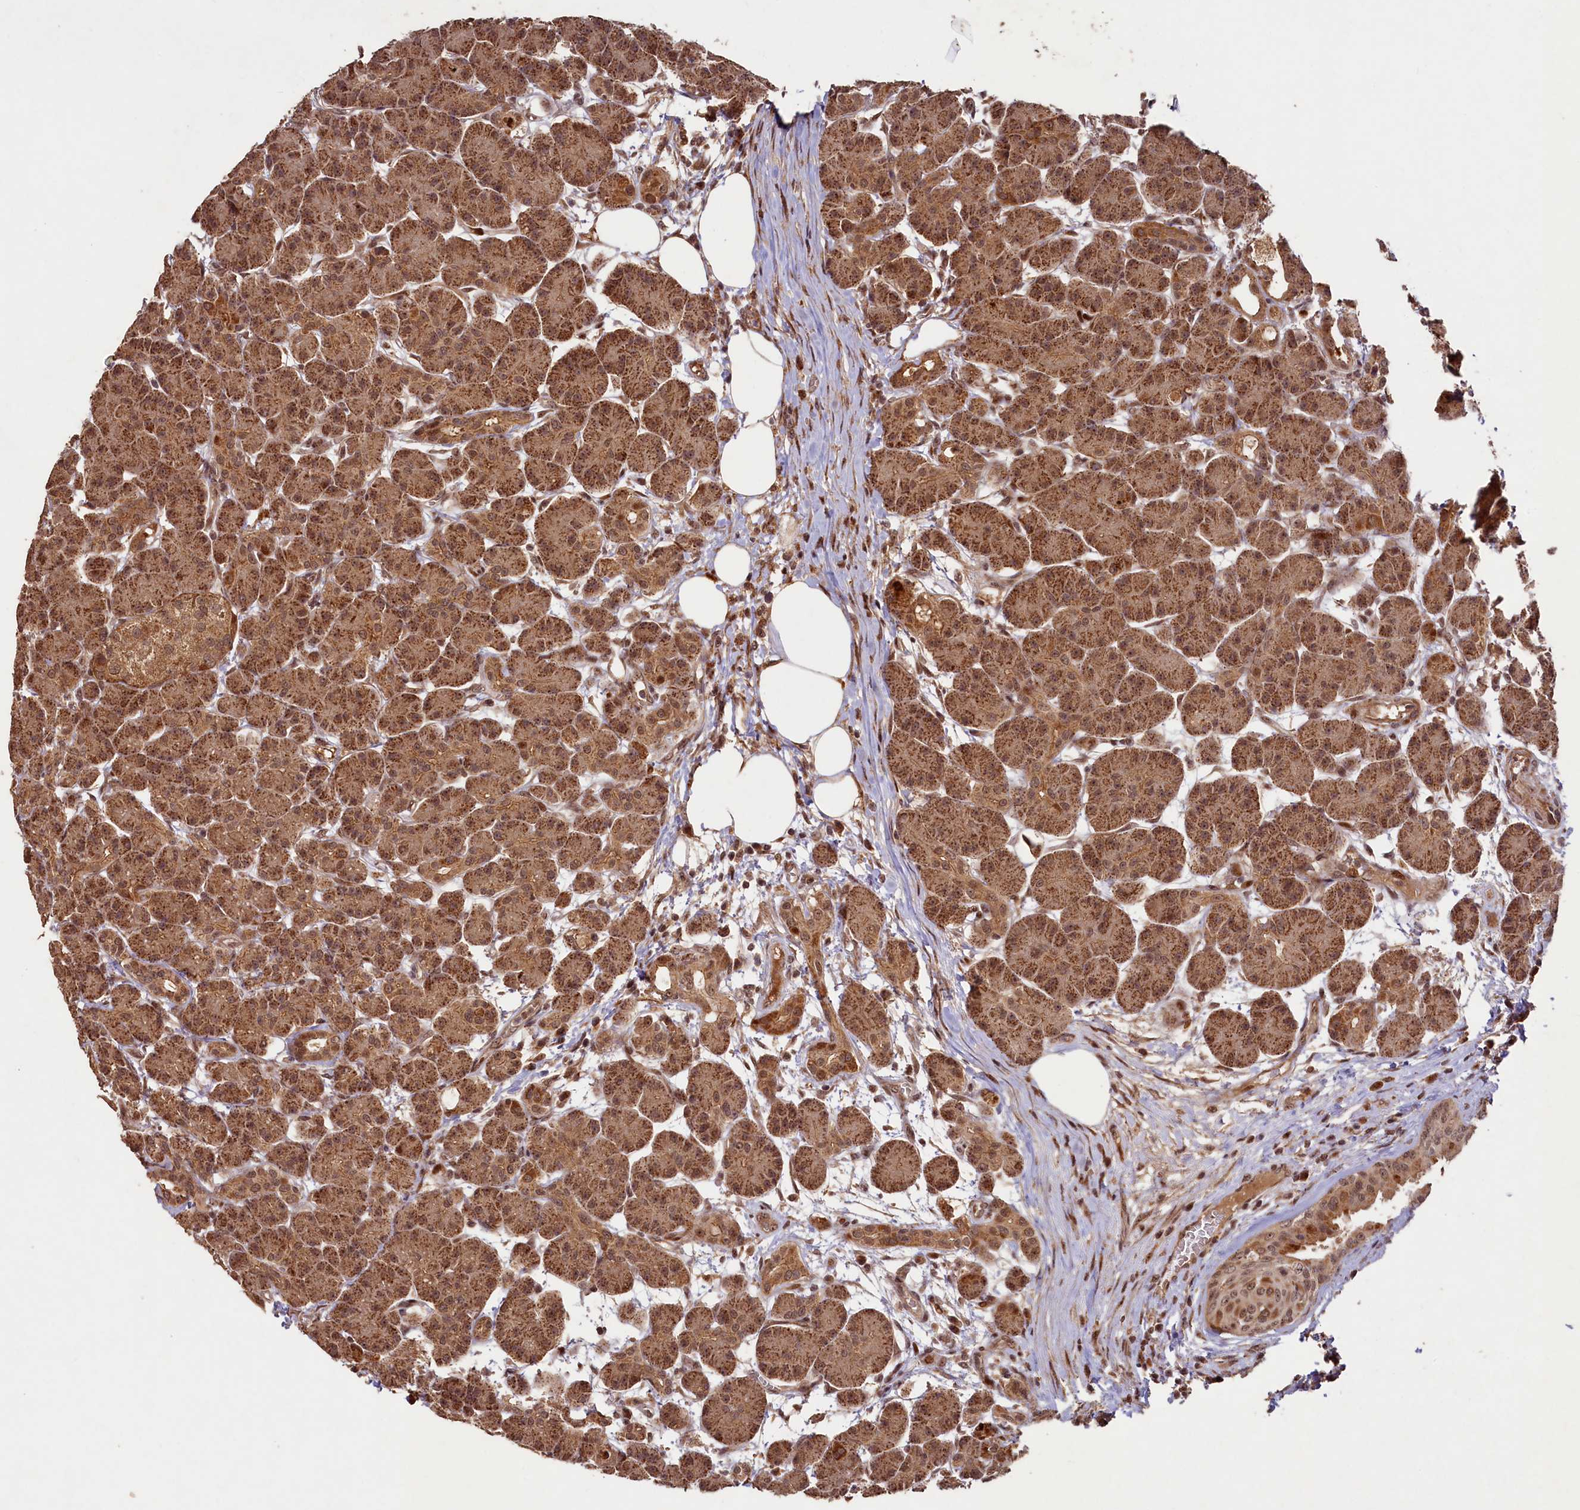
{"staining": {"intensity": "moderate", "quantity": ">75%", "location": "cytoplasmic/membranous"}, "tissue": "pancreas", "cell_type": "Exocrine glandular cells", "image_type": "normal", "snomed": [{"axis": "morphology", "description": "Normal tissue, NOS"}, {"axis": "topography", "description": "Pancreas"}], "caption": "Normal pancreas reveals moderate cytoplasmic/membranous staining in about >75% of exocrine glandular cells Nuclei are stained in blue..", "gene": "SHPRH", "patient": {"sex": "male", "age": 63}}